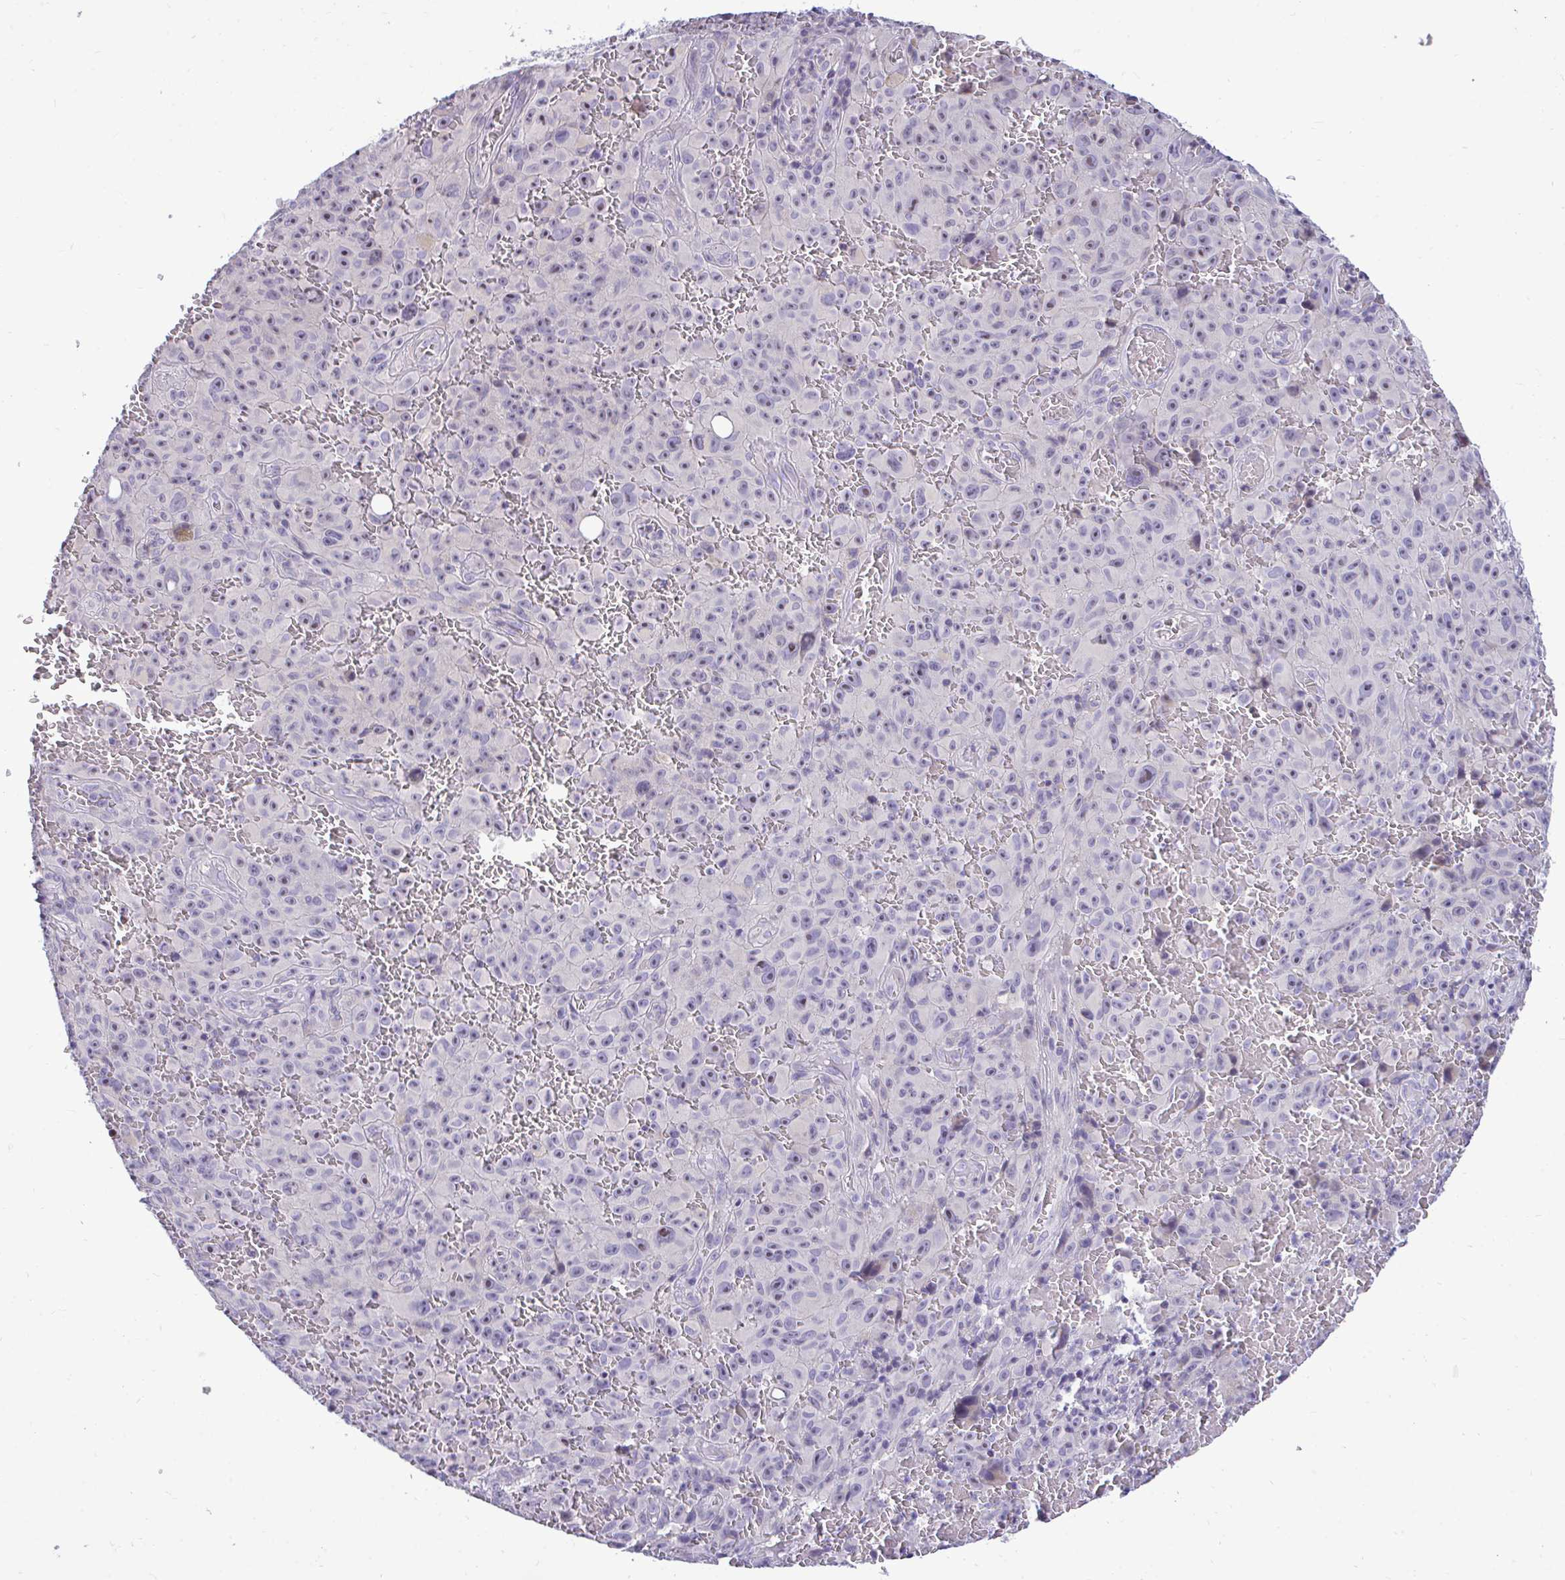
{"staining": {"intensity": "negative", "quantity": "none", "location": "none"}, "tissue": "melanoma", "cell_type": "Tumor cells", "image_type": "cancer", "snomed": [{"axis": "morphology", "description": "Malignant melanoma, NOS"}, {"axis": "topography", "description": "Skin"}], "caption": "This is a image of immunohistochemistry staining of melanoma, which shows no positivity in tumor cells.", "gene": "PIGK", "patient": {"sex": "female", "age": 82}}